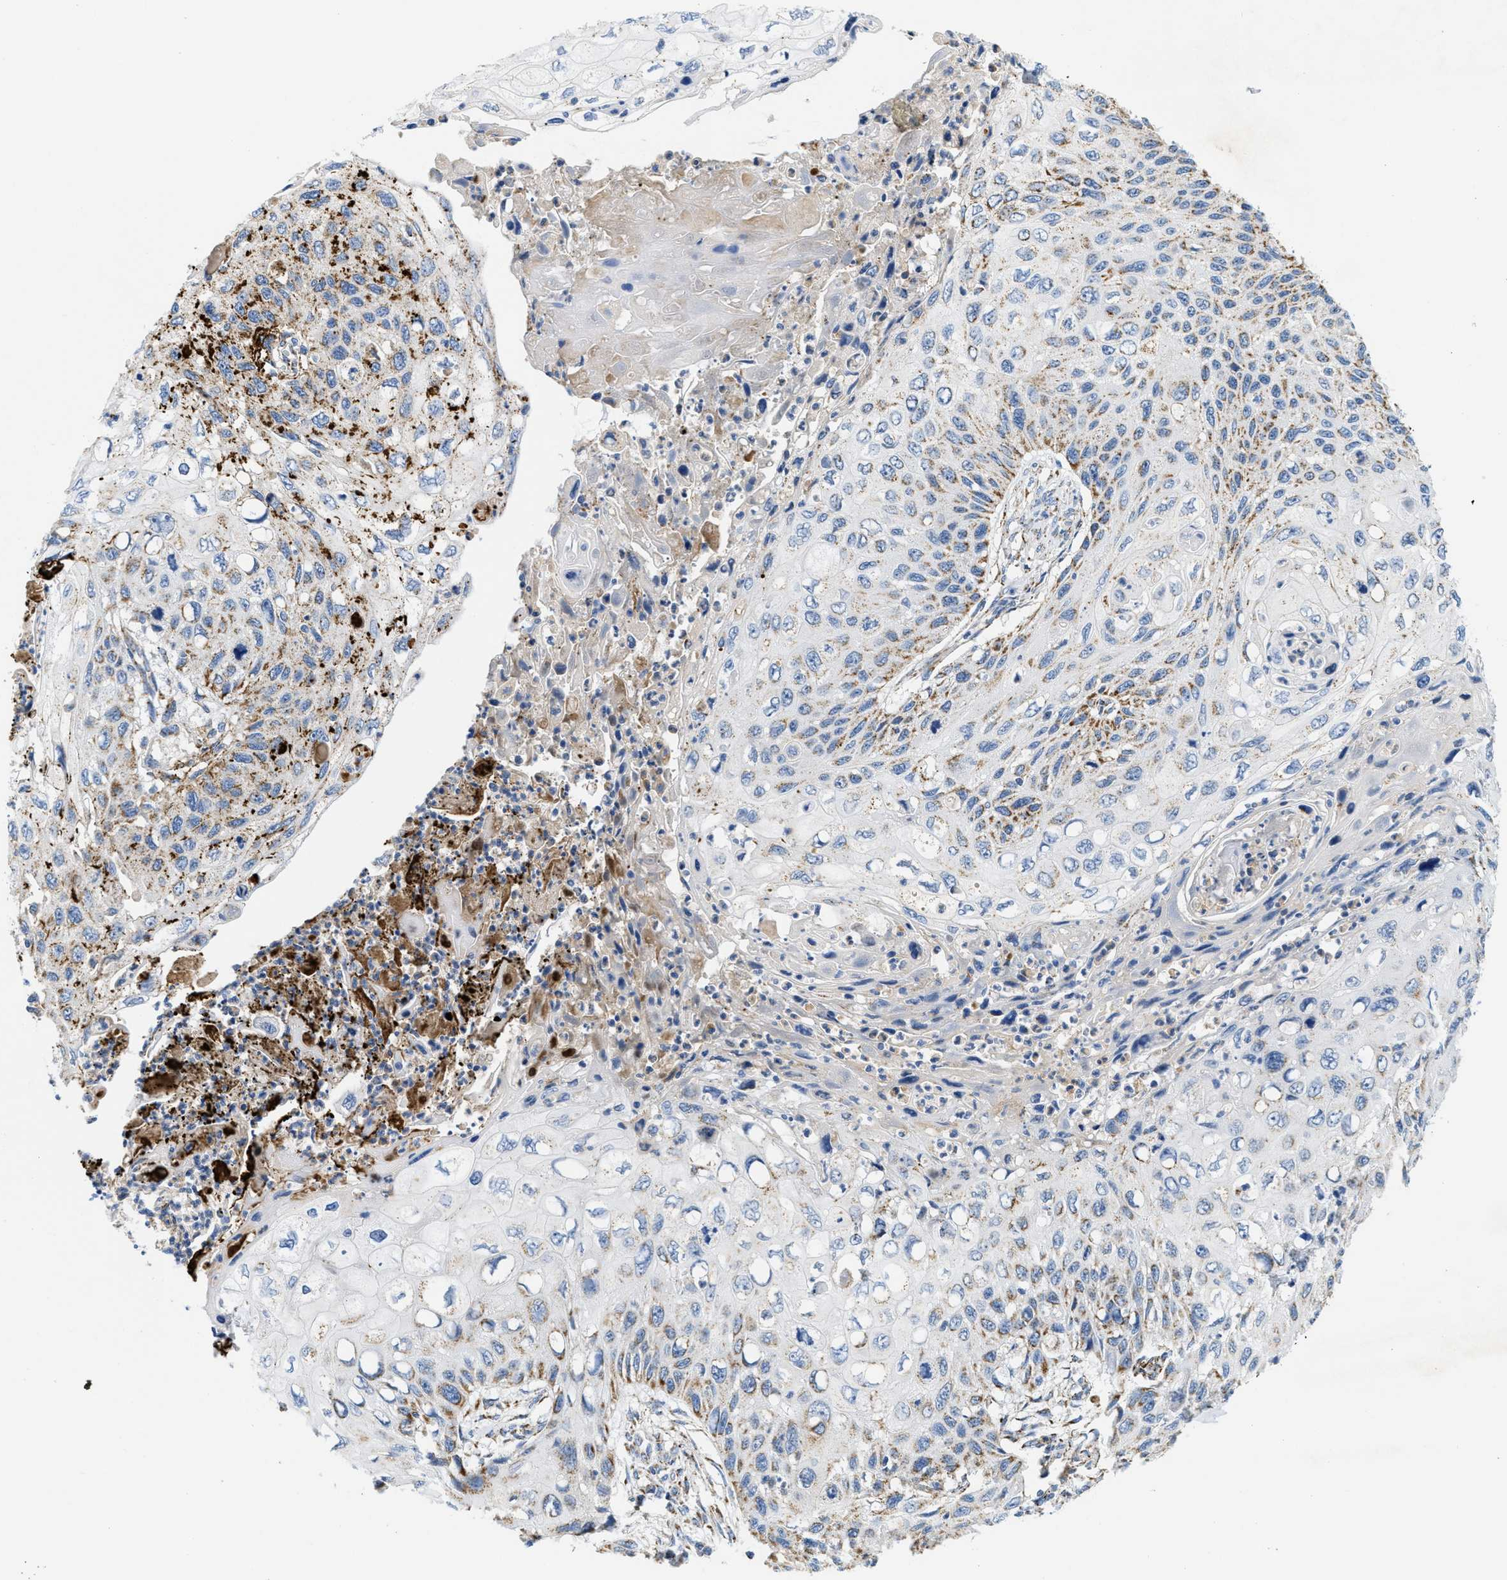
{"staining": {"intensity": "moderate", "quantity": "25%-75%", "location": "cytoplasmic/membranous"}, "tissue": "cervical cancer", "cell_type": "Tumor cells", "image_type": "cancer", "snomed": [{"axis": "morphology", "description": "Squamous cell carcinoma, NOS"}, {"axis": "topography", "description": "Cervix"}], "caption": "The image demonstrates immunohistochemical staining of cervical squamous cell carcinoma. There is moderate cytoplasmic/membranous positivity is identified in approximately 25%-75% of tumor cells. The staining is performed using DAB (3,3'-diaminobenzidine) brown chromogen to label protein expression. The nuclei are counter-stained blue using hematoxylin.", "gene": "KCNJ5", "patient": {"sex": "female", "age": 70}}